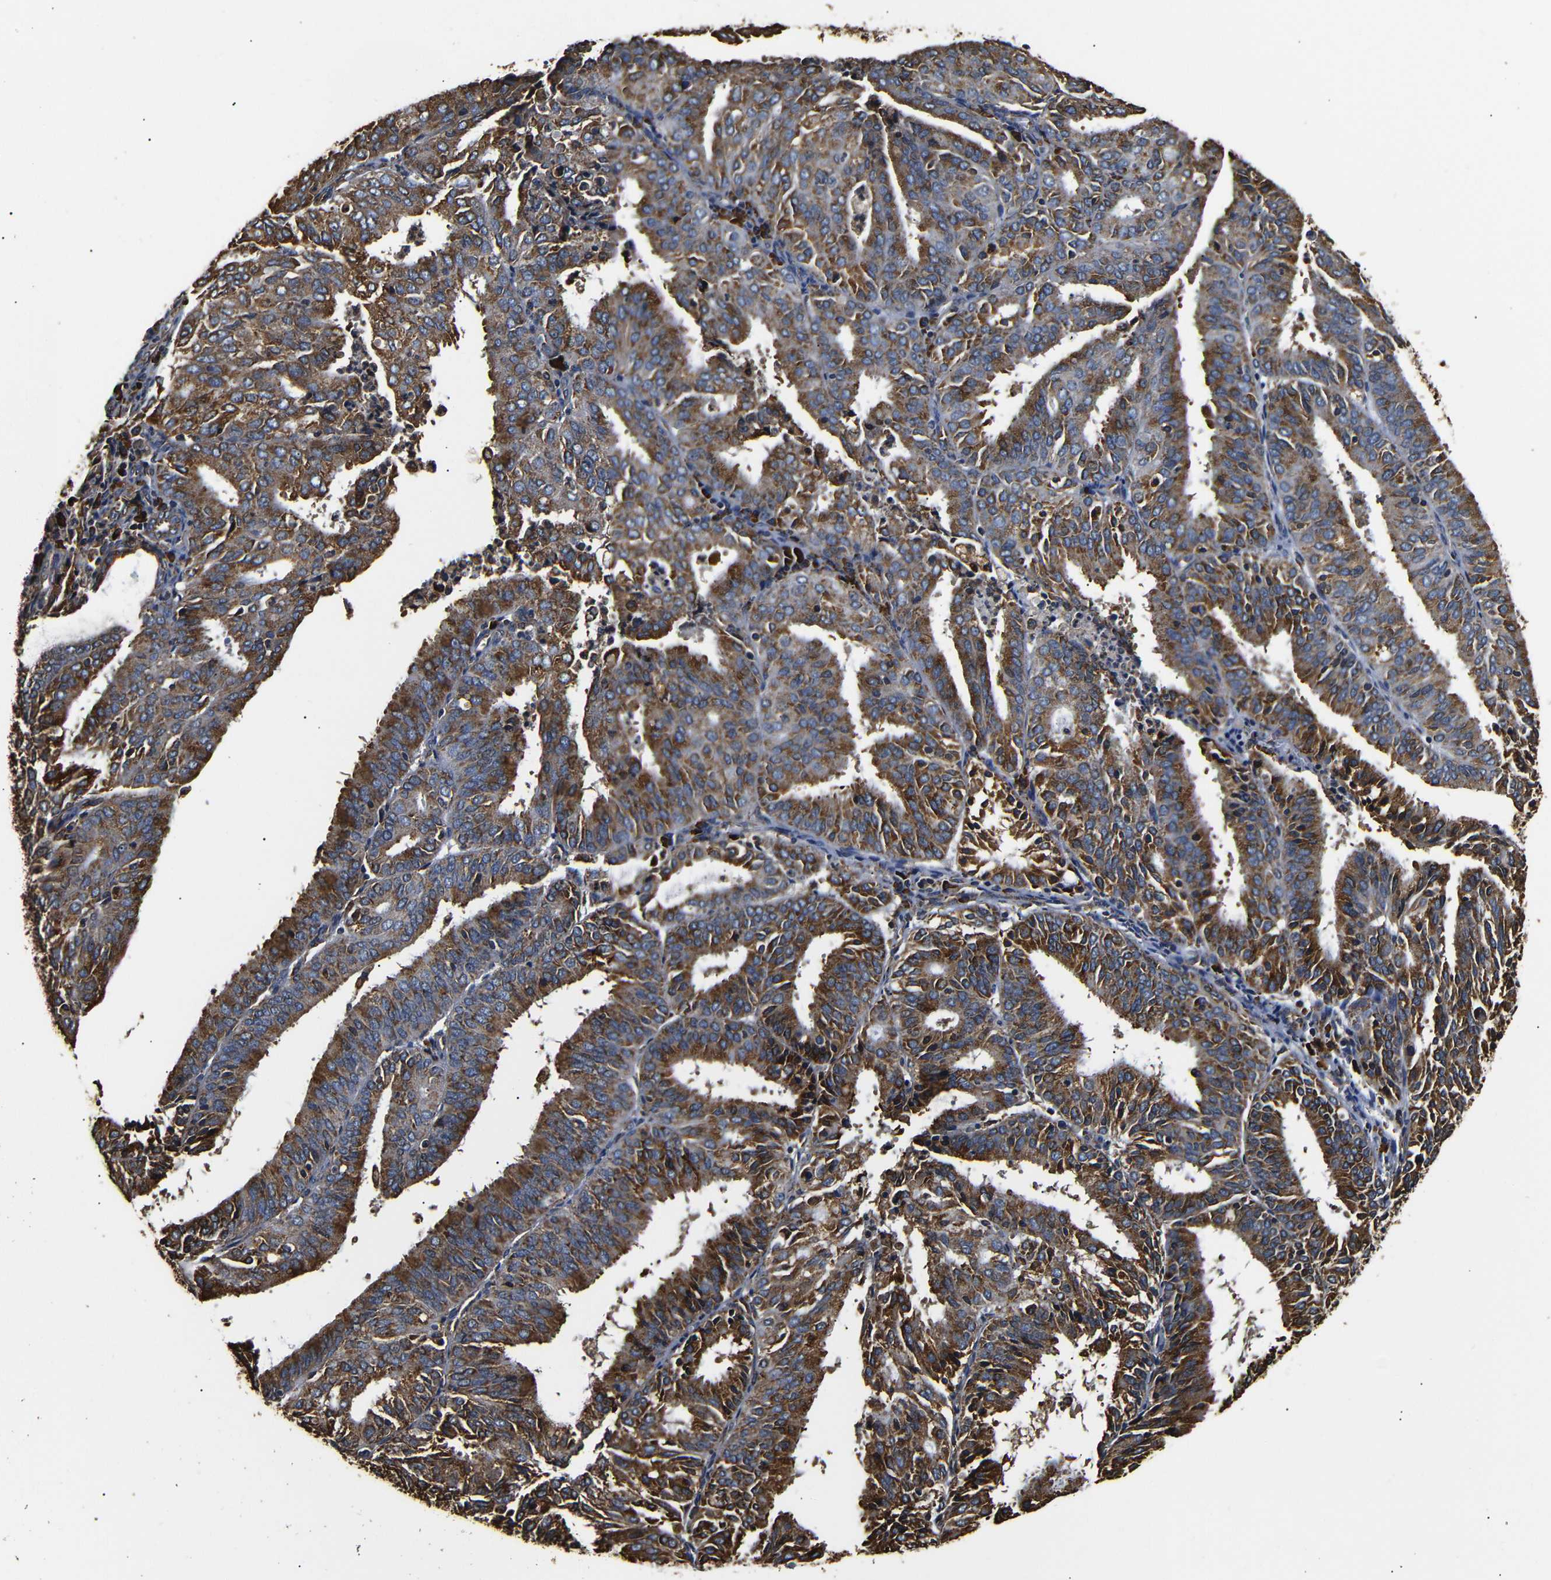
{"staining": {"intensity": "strong", "quantity": ">75%", "location": "cytoplasmic/membranous"}, "tissue": "endometrial cancer", "cell_type": "Tumor cells", "image_type": "cancer", "snomed": [{"axis": "morphology", "description": "Adenocarcinoma, NOS"}, {"axis": "topography", "description": "Uterus"}], "caption": "This is an image of IHC staining of endometrial adenocarcinoma, which shows strong staining in the cytoplasmic/membranous of tumor cells.", "gene": "HHIP", "patient": {"sex": "female", "age": 60}}